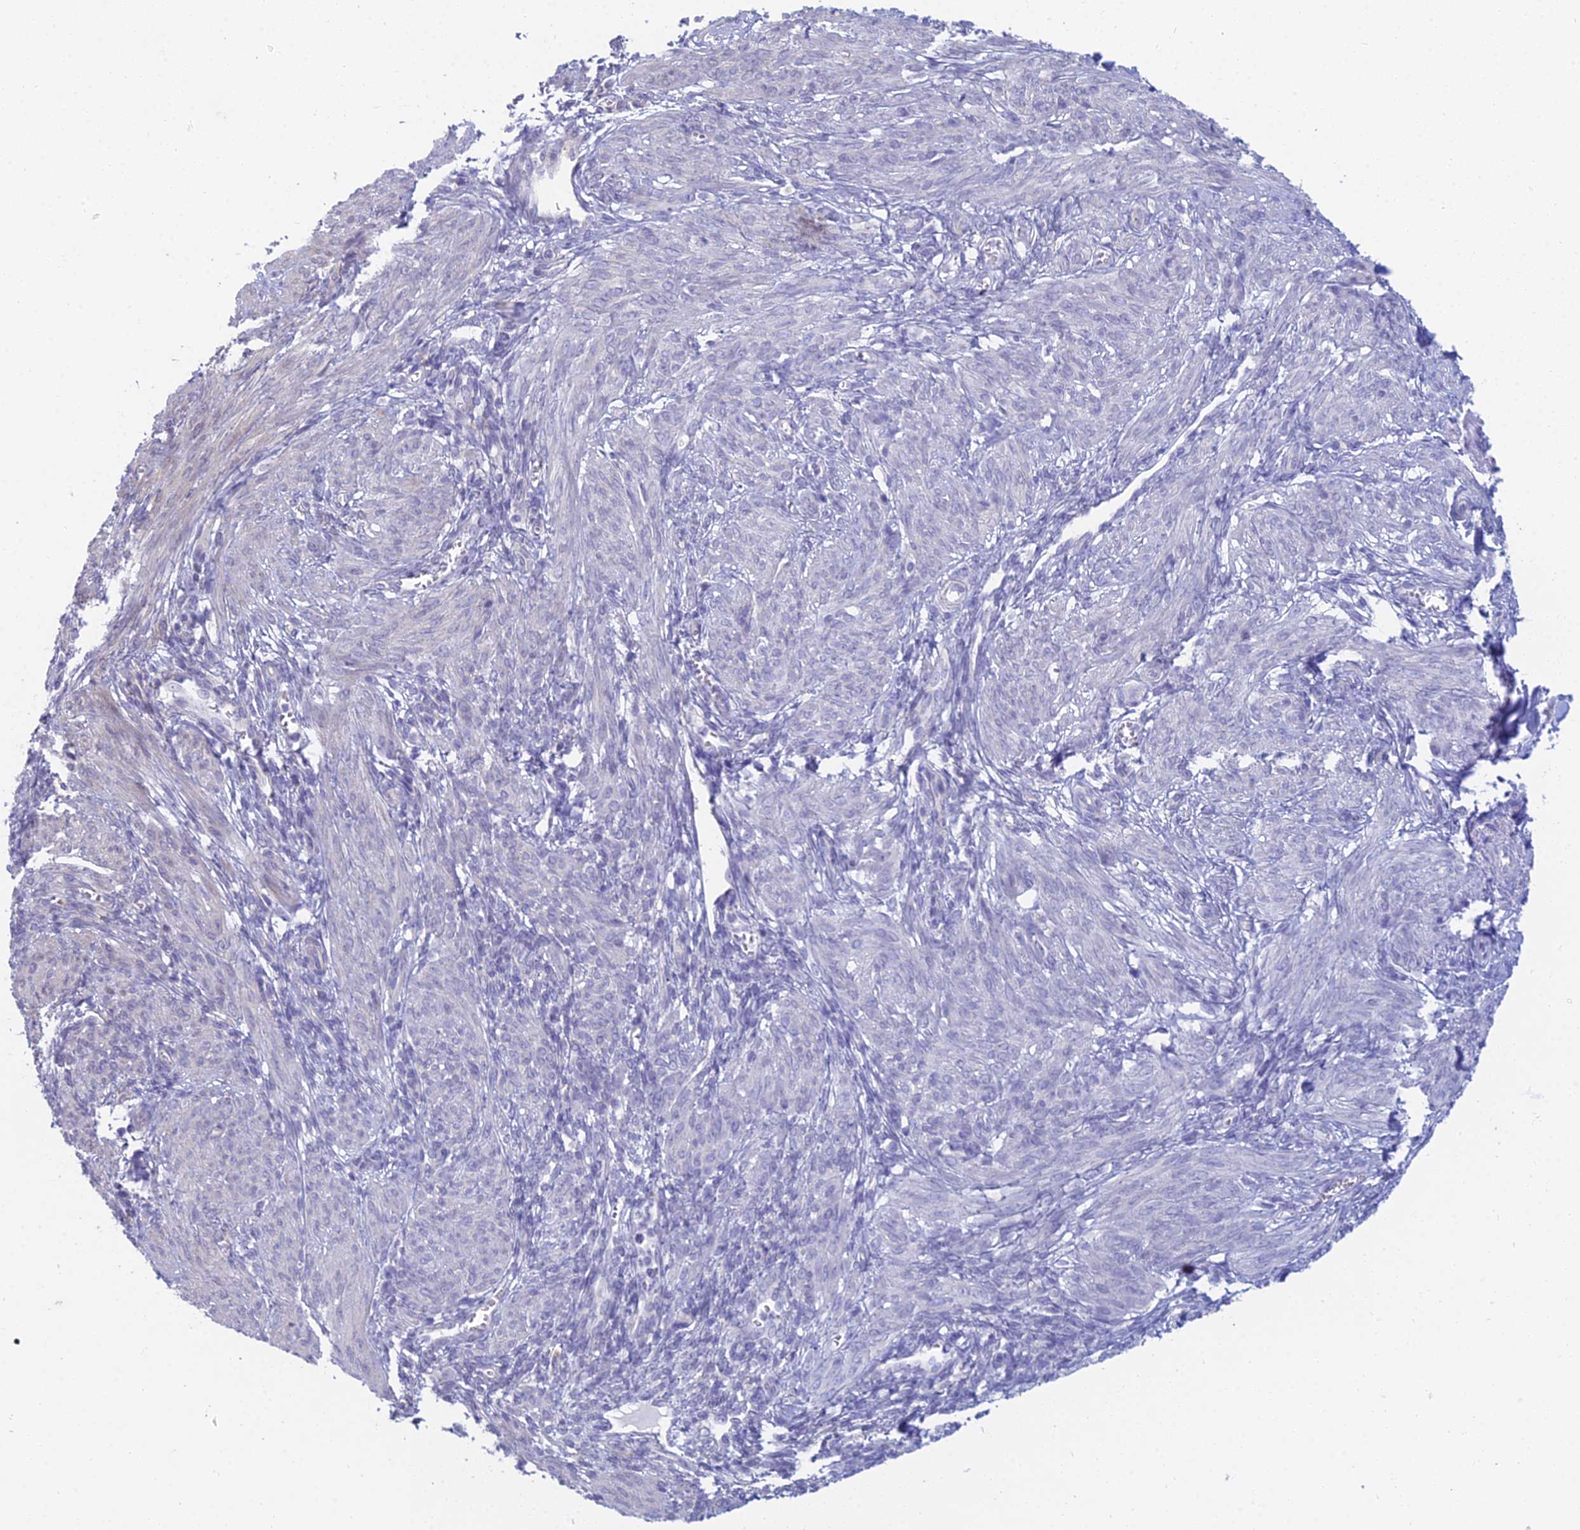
{"staining": {"intensity": "weak", "quantity": "<25%", "location": "cytoplasmic/membranous"}, "tissue": "smooth muscle", "cell_type": "Smooth muscle cells", "image_type": "normal", "snomed": [{"axis": "morphology", "description": "Normal tissue, NOS"}, {"axis": "topography", "description": "Smooth muscle"}], "caption": "An immunohistochemistry micrograph of unremarkable smooth muscle is shown. There is no staining in smooth muscle cells of smooth muscle.", "gene": "METTL26", "patient": {"sex": "female", "age": 39}}